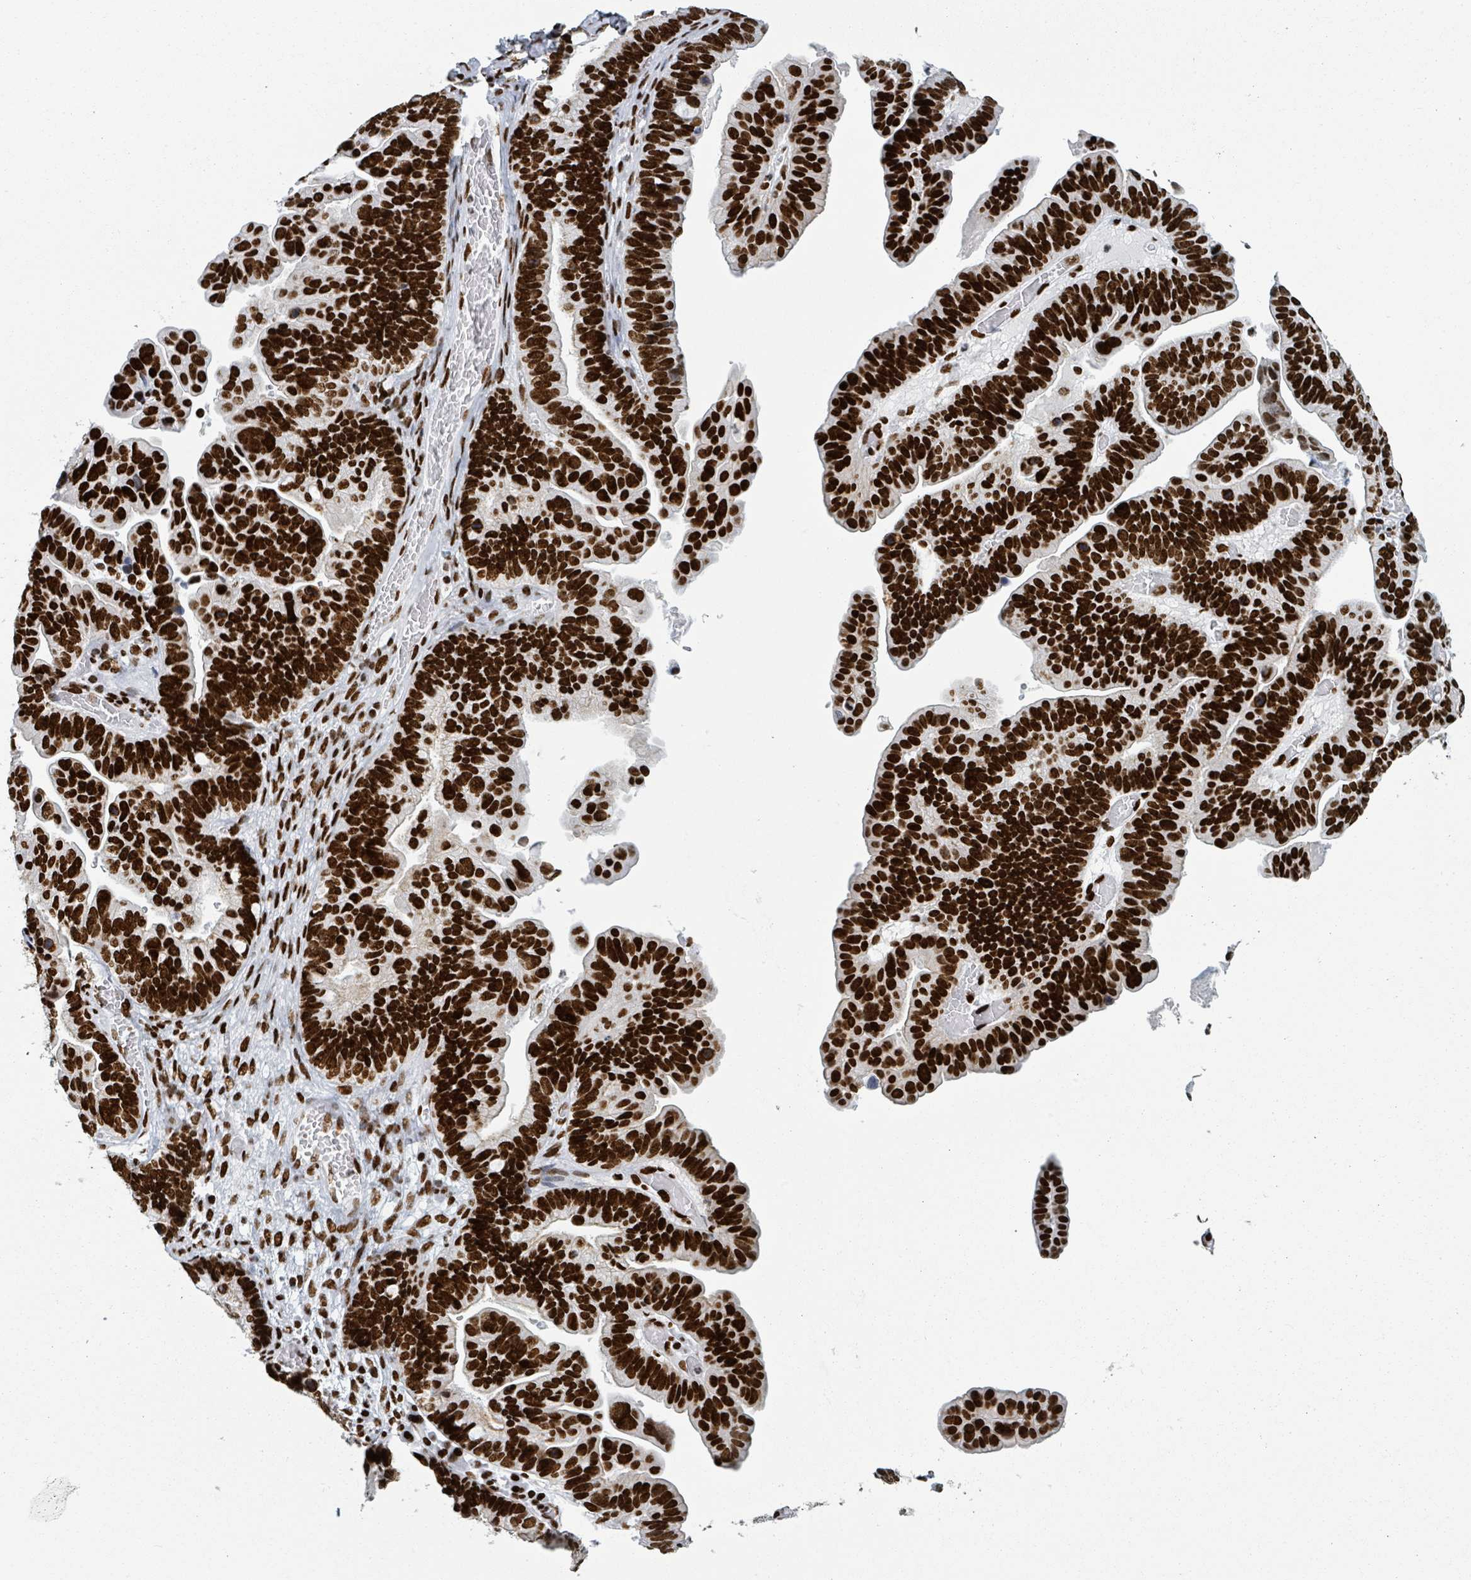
{"staining": {"intensity": "strong", "quantity": ">75%", "location": "nuclear"}, "tissue": "ovarian cancer", "cell_type": "Tumor cells", "image_type": "cancer", "snomed": [{"axis": "morphology", "description": "Cystadenocarcinoma, serous, NOS"}, {"axis": "topography", "description": "Ovary"}], "caption": "Serous cystadenocarcinoma (ovarian) stained for a protein (brown) exhibits strong nuclear positive positivity in about >75% of tumor cells.", "gene": "DHX16", "patient": {"sex": "female", "age": 56}}